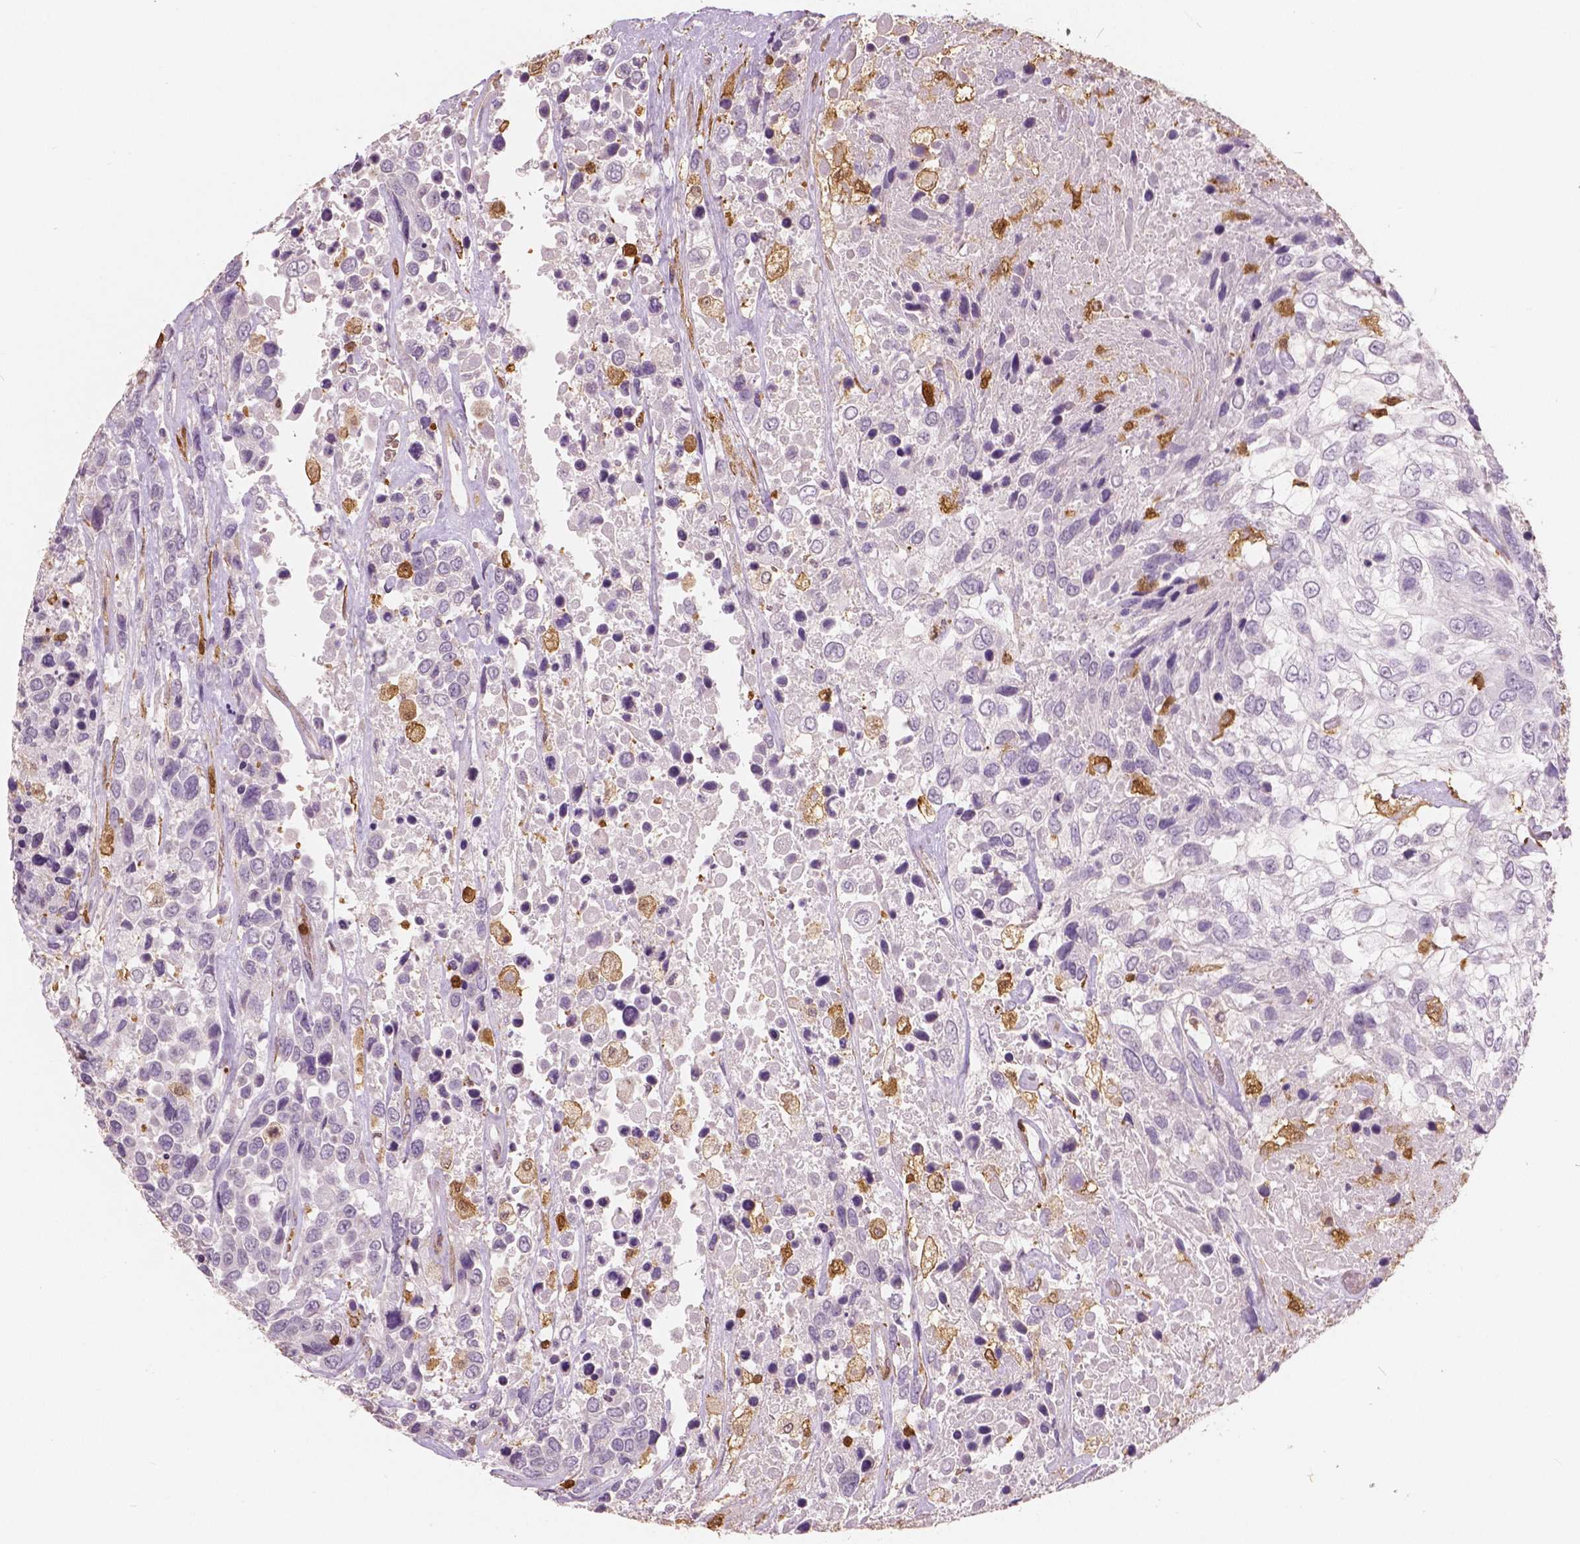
{"staining": {"intensity": "negative", "quantity": "none", "location": "none"}, "tissue": "urothelial cancer", "cell_type": "Tumor cells", "image_type": "cancer", "snomed": [{"axis": "morphology", "description": "Urothelial carcinoma, High grade"}, {"axis": "topography", "description": "Urinary bladder"}], "caption": "High power microscopy histopathology image of an IHC histopathology image of urothelial carcinoma (high-grade), revealing no significant expression in tumor cells. (Brightfield microscopy of DAB (3,3'-diaminobenzidine) immunohistochemistry (IHC) at high magnification).", "gene": "S100A4", "patient": {"sex": "female", "age": 70}}